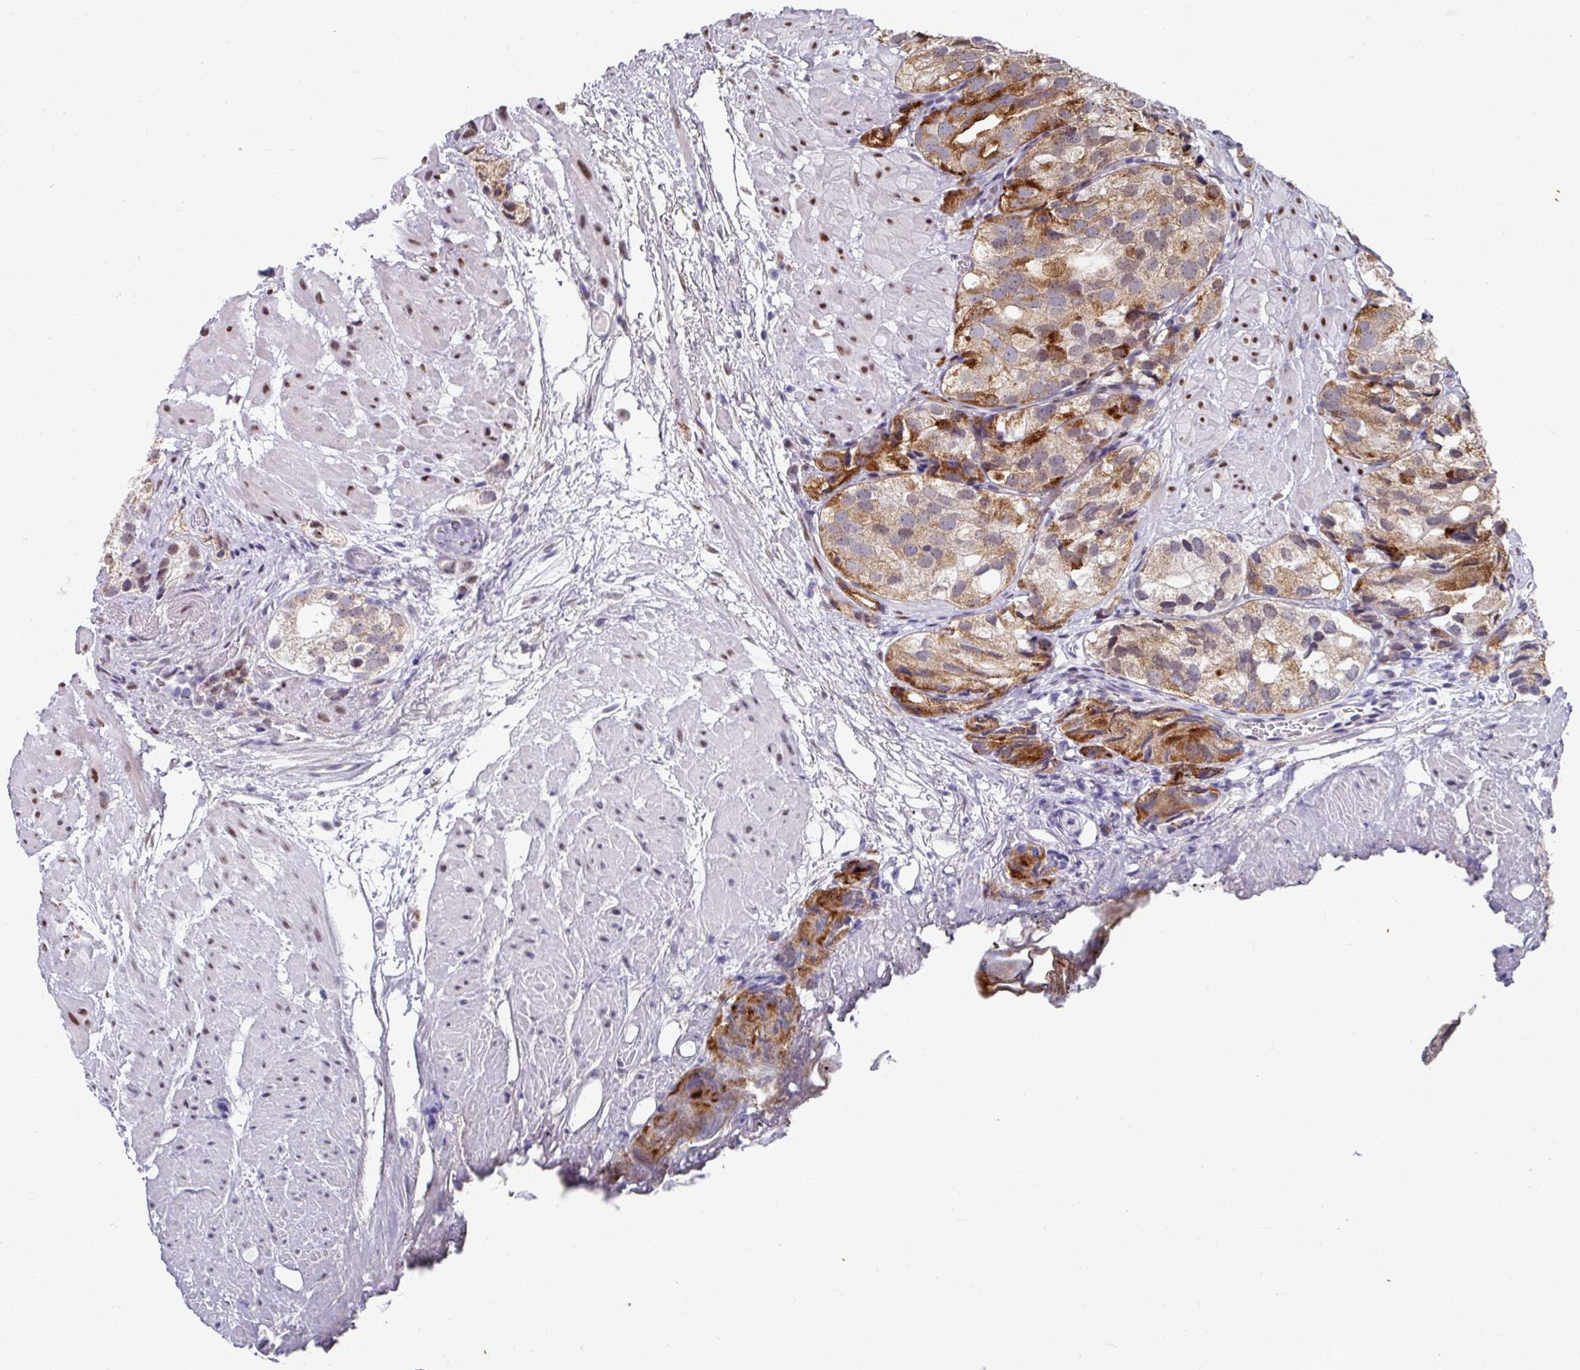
{"staining": {"intensity": "strong", "quantity": "25%-75%", "location": "cytoplasmic/membranous"}, "tissue": "prostate cancer", "cell_type": "Tumor cells", "image_type": "cancer", "snomed": [{"axis": "morphology", "description": "Adenocarcinoma, High grade"}, {"axis": "topography", "description": "Prostate"}], "caption": "Protein expression analysis of human prostate cancer (adenocarcinoma (high-grade)) reveals strong cytoplasmic/membranous positivity in about 25%-75% of tumor cells.", "gene": "CBX7", "patient": {"sex": "male", "age": 82}}